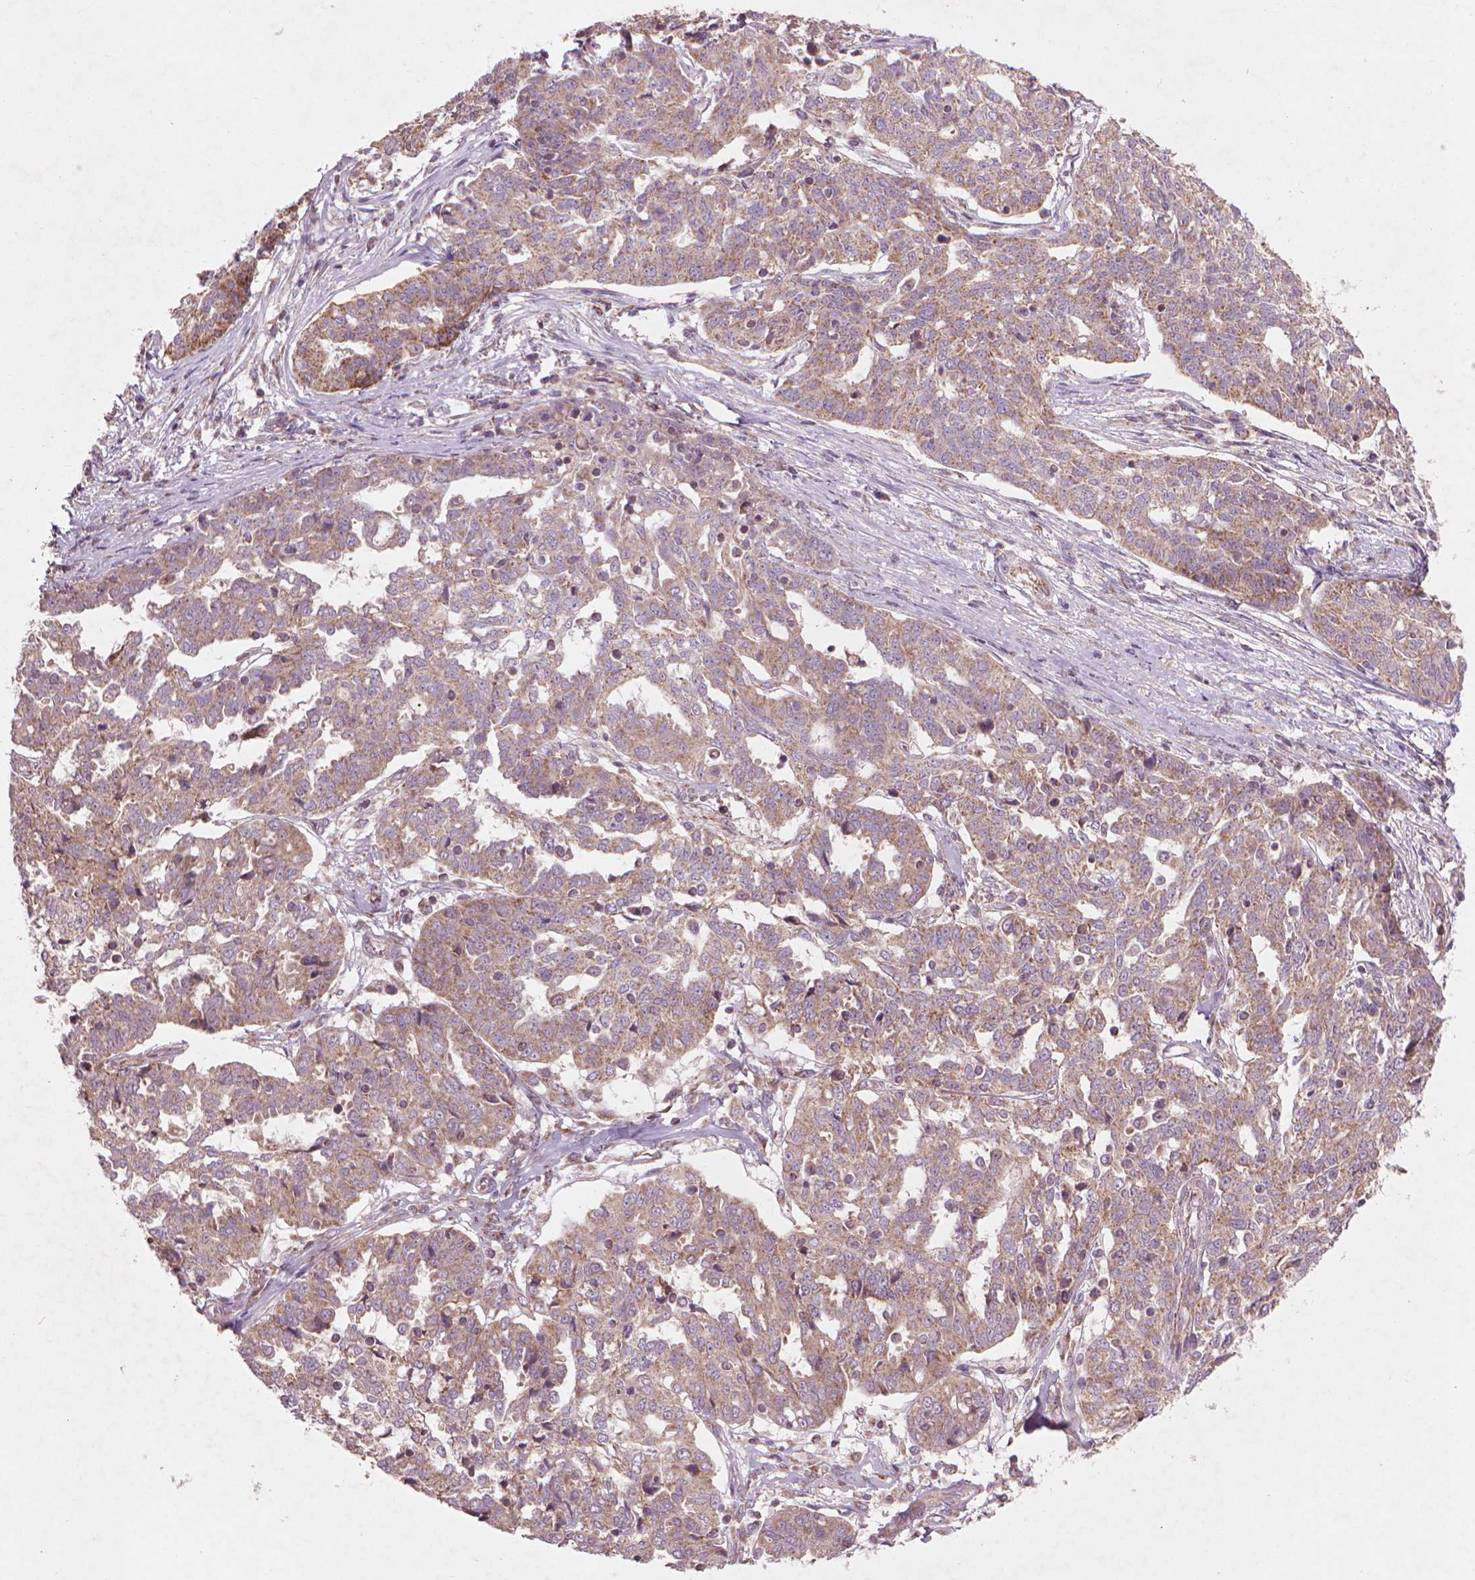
{"staining": {"intensity": "weak", "quantity": ">75%", "location": "cytoplasmic/membranous"}, "tissue": "ovarian cancer", "cell_type": "Tumor cells", "image_type": "cancer", "snomed": [{"axis": "morphology", "description": "Cystadenocarcinoma, serous, NOS"}, {"axis": "topography", "description": "Ovary"}], "caption": "Protein staining of ovarian serous cystadenocarcinoma tissue demonstrates weak cytoplasmic/membranous staining in approximately >75% of tumor cells.", "gene": "NLRX1", "patient": {"sex": "female", "age": 67}}